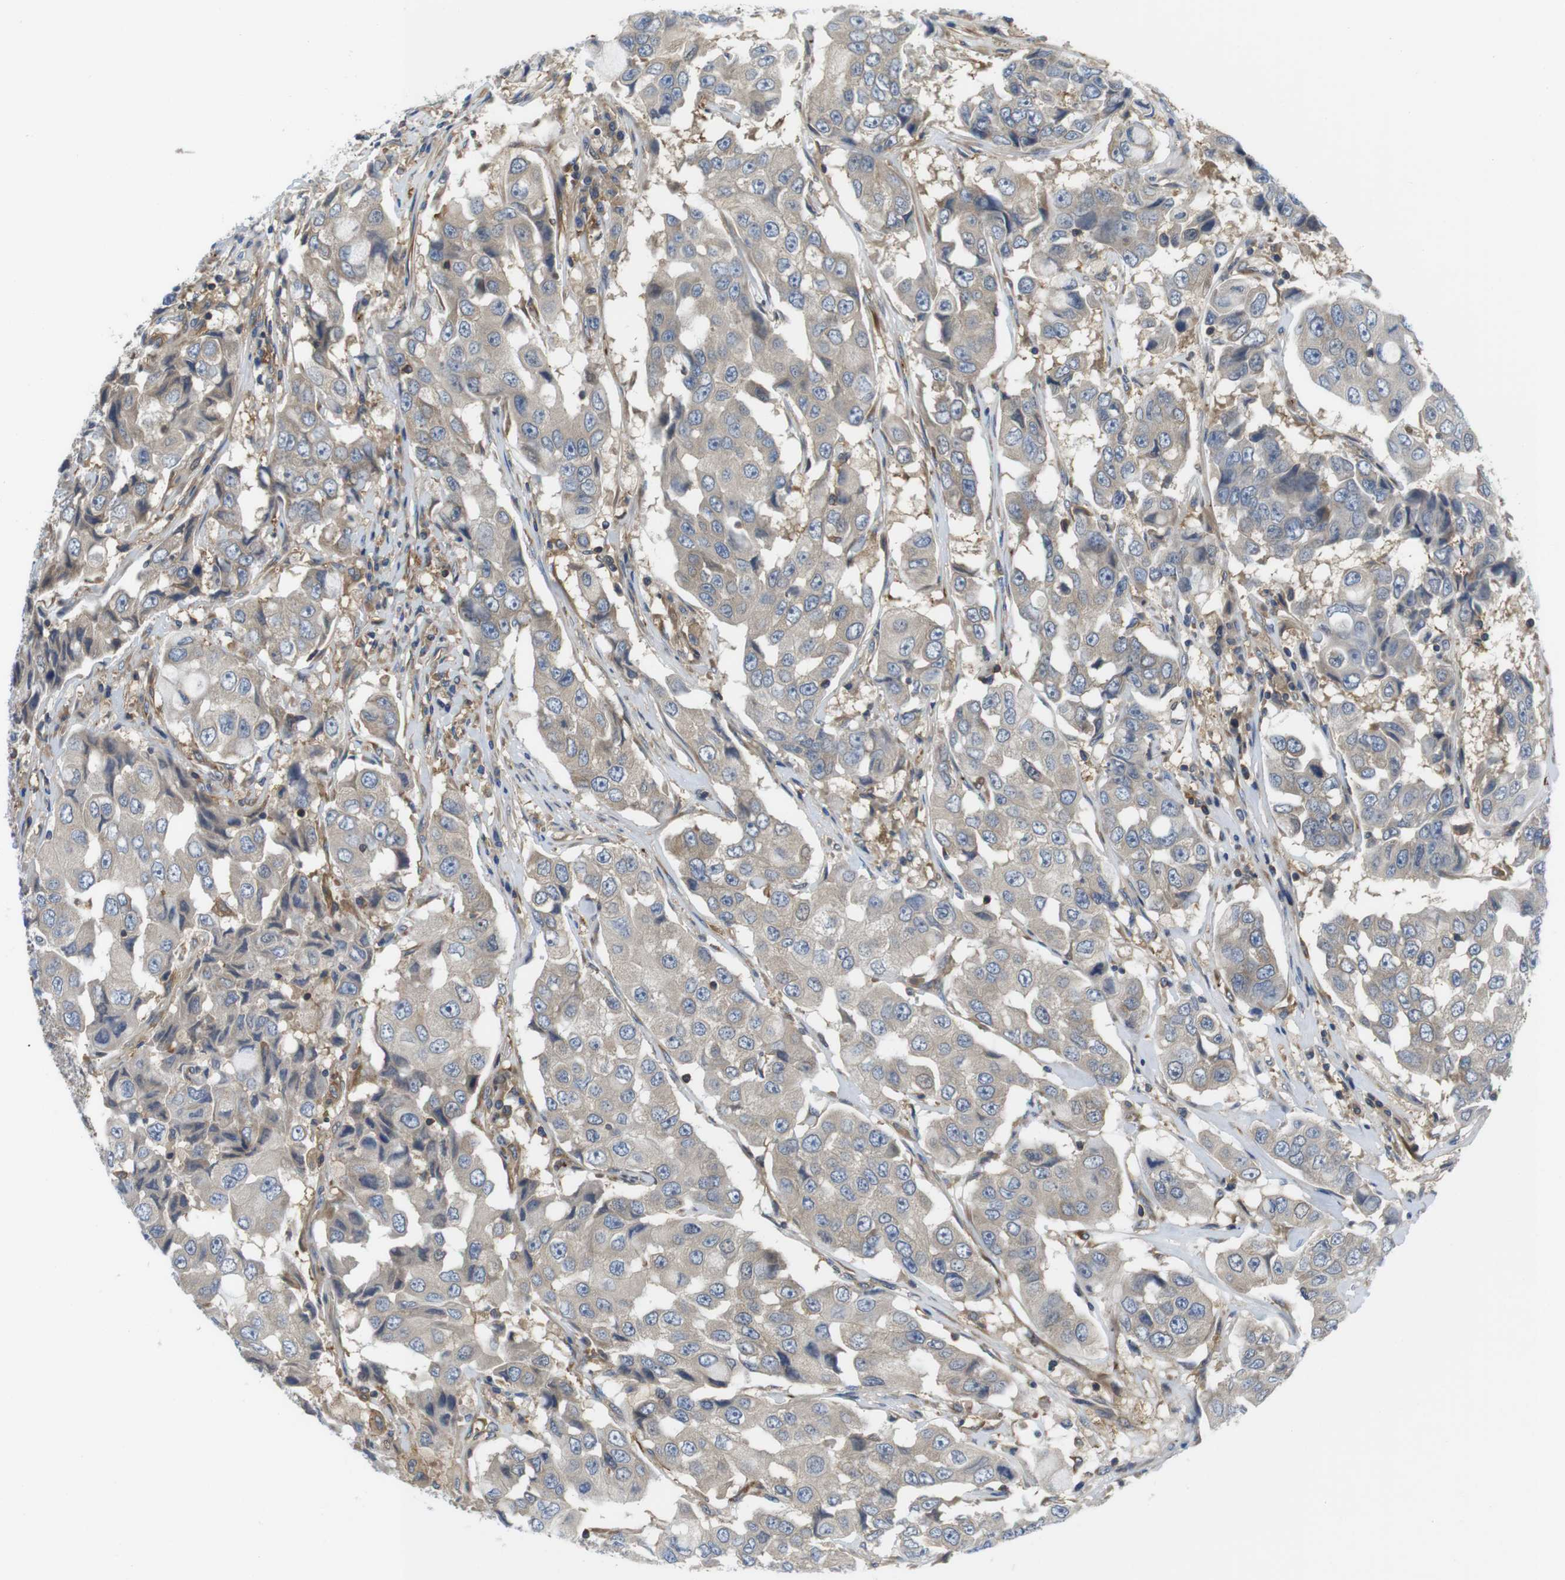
{"staining": {"intensity": "weak", "quantity": ">75%", "location": "cytoplasmic/membranous"}, "tissue": "breast cancer", "cell_type": "Tumor cells", "image_type": "cancer", "snomed": [{"axis": "morphology", "description": "Duct carcinoma"}, {"axis": "topography", "description": "Breast"}], "caption": "This image demonstrates infiltrating ductal carcinoma (breast) stained with immunohistochemistry (IHC) to label a protein in brown. The cytoplasmic/membranous of tumor cells show weak positivity for the protein. Nuclei are counter-stained blue.", "gene": "HERPUD2", "patient": {"sex": "female", "age": 27}}